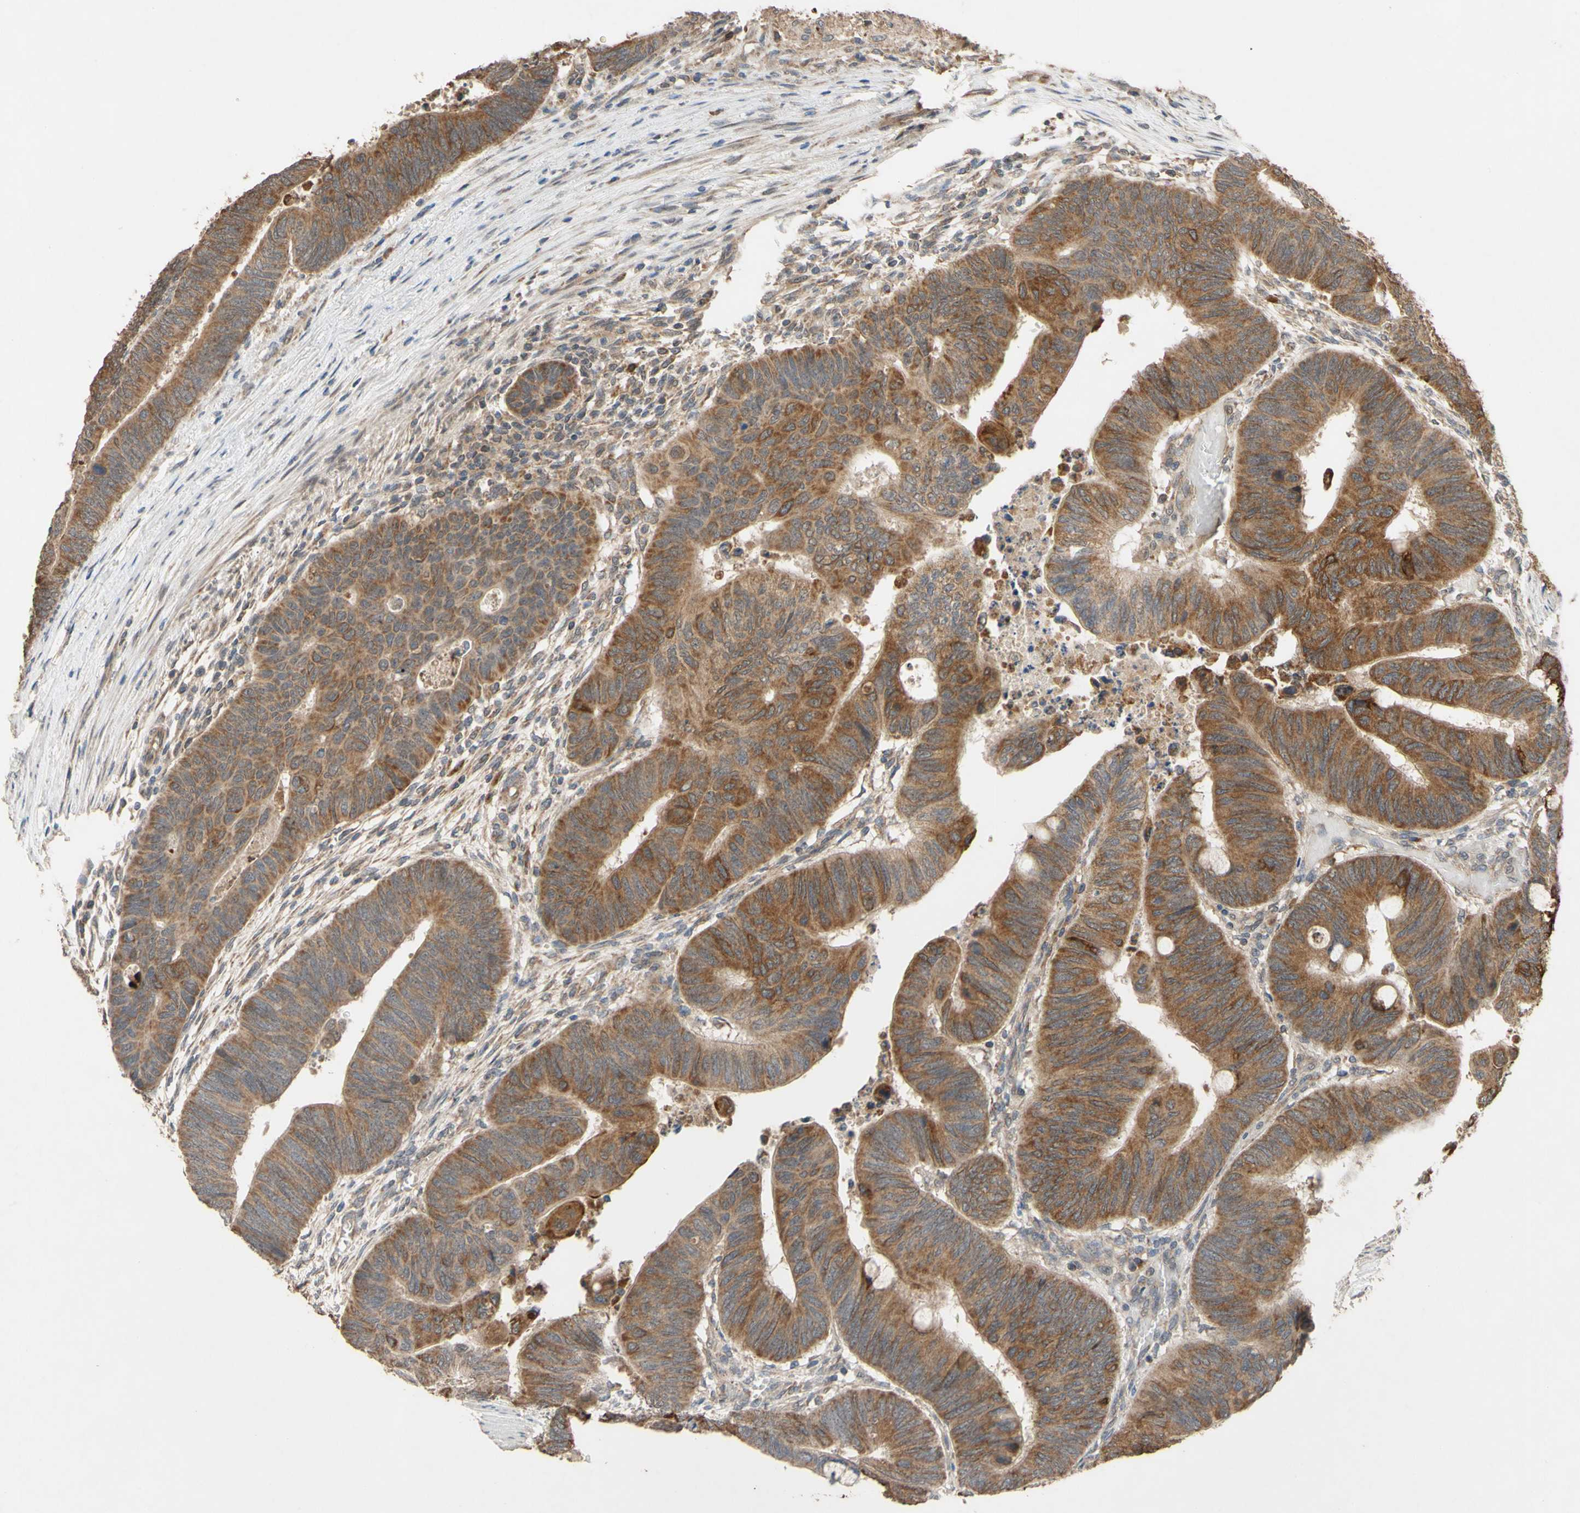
{"staining": {"intensity": "moderate", "quantity": ">75%", "location": "cytoplasmic/membranous"}, "tissue": "colorectal cancer", "cell_type": "Tumor cells", "image_type": "cancer", "snomed": [{"axis": "morphology", "description": "Normal tissue, NOS"}, {"axis": "morphology", "description": "Adenocarcinoma, NOS"}, {"axis": "topography", "description": "Rectum"}, {"axis": "topography", "description": "Peripheral nerve tissue"}], "caption": "This histopathology image shows immunohistochemistry staining of human colorectal cancer (adenocarcinoma), with medium moderate cytoplasmic/membranous positivity in about >75% of tumor cells.", "gene": "CD164", "patient": {"sex": "male", "age": 92}}